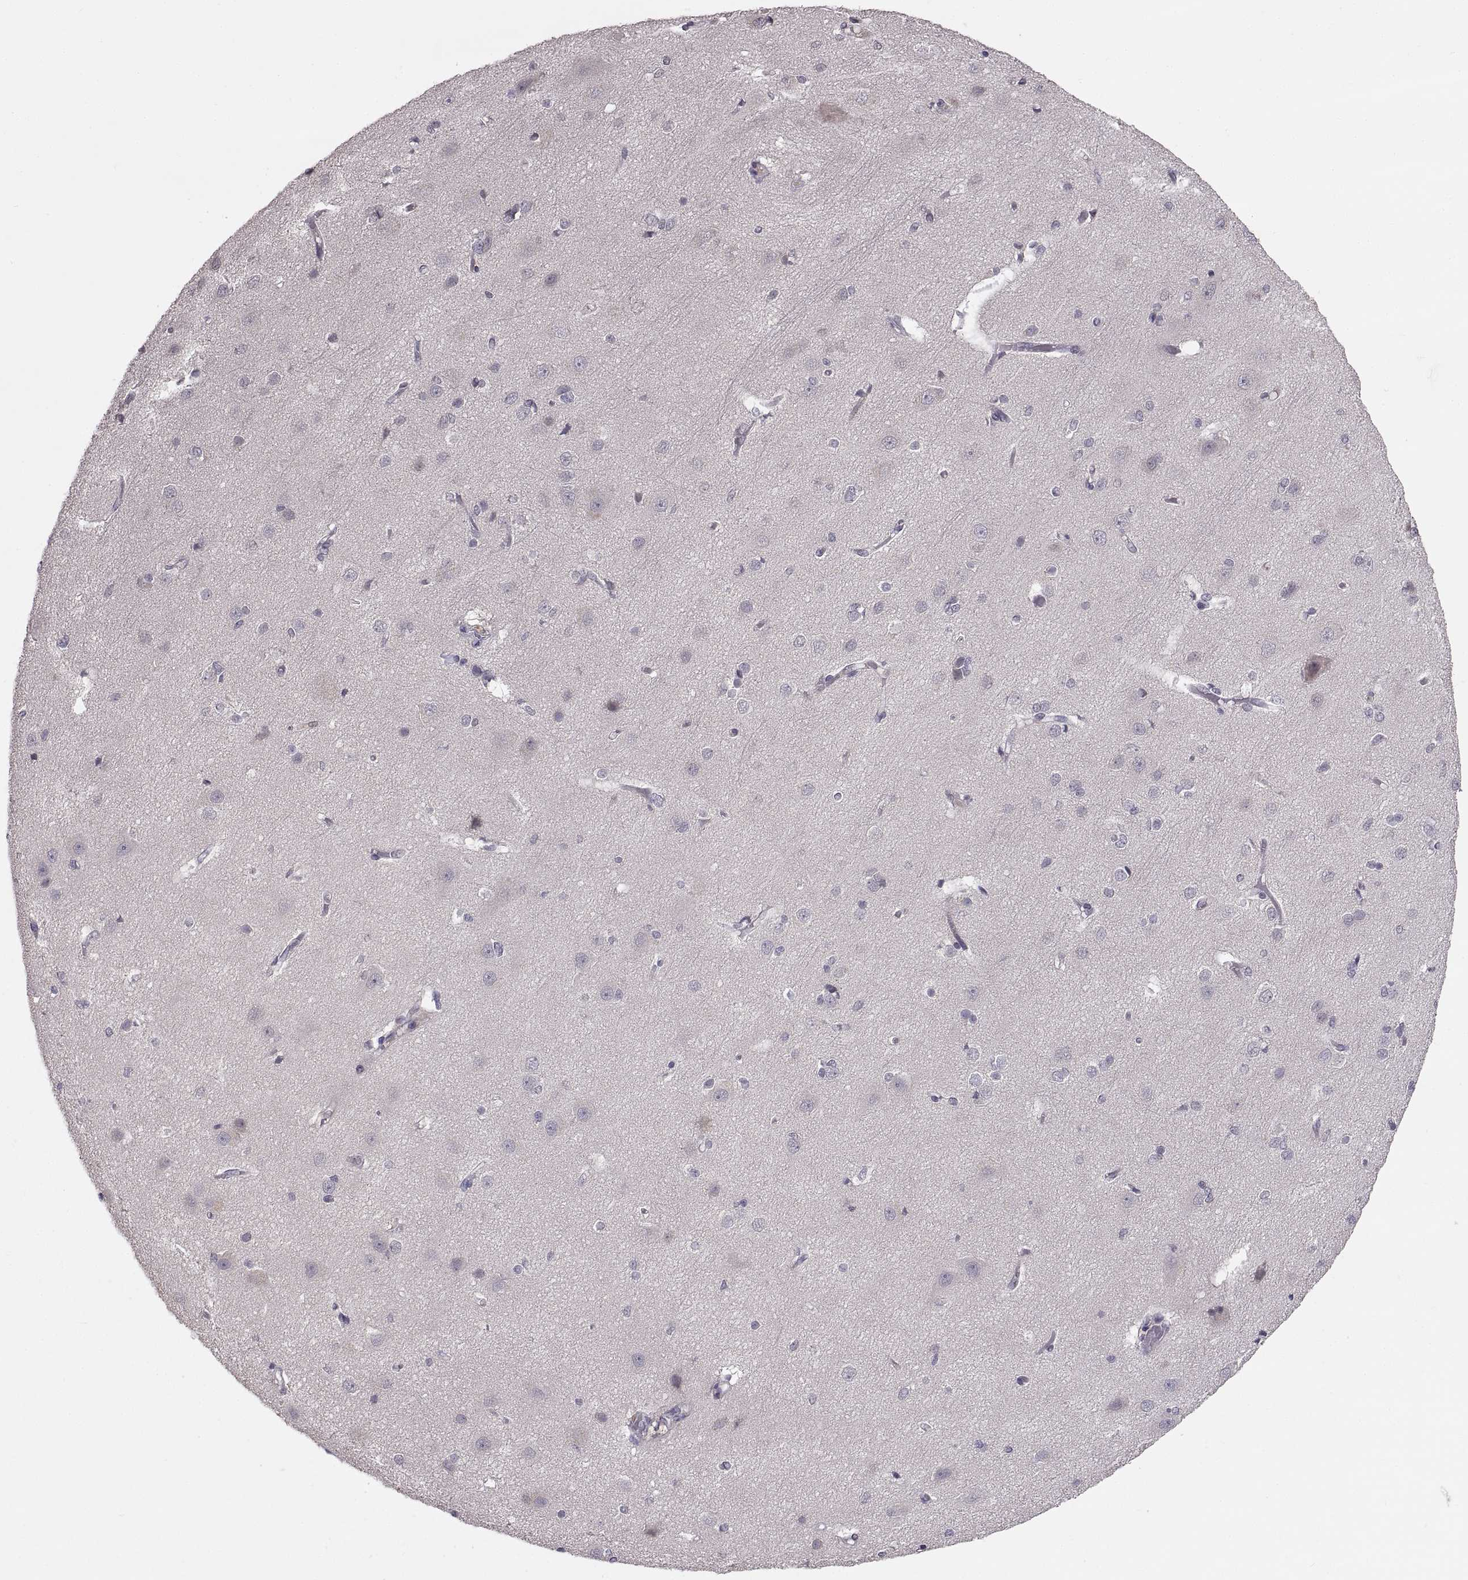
{"staining": {"intensity": "negative", "quantity": "none", "location": "none"}, "tissue": "cerebral cortex", "cell_type": "Endothelial cells", "image_type": "normal", "snomed": [{"axis": "morphology", "description": "Normal tissue, NOS"}, {"axis": "topography", "description": "Cerebral cortex"}], "caption": "This photomicrograph is of benign cerebral cortex stained with immunohistochemistry (IHC) to label a protein in brown with the nuclei are counter-stained blue. There is no positivity in endothelial cells. (DAB (3,3'-diaminobenzidine) immunohistochemistry visualized using brightfield microscopy, high magnification).", "gene": "PAX2", "patient": {"sex": "male", "age": 37}}